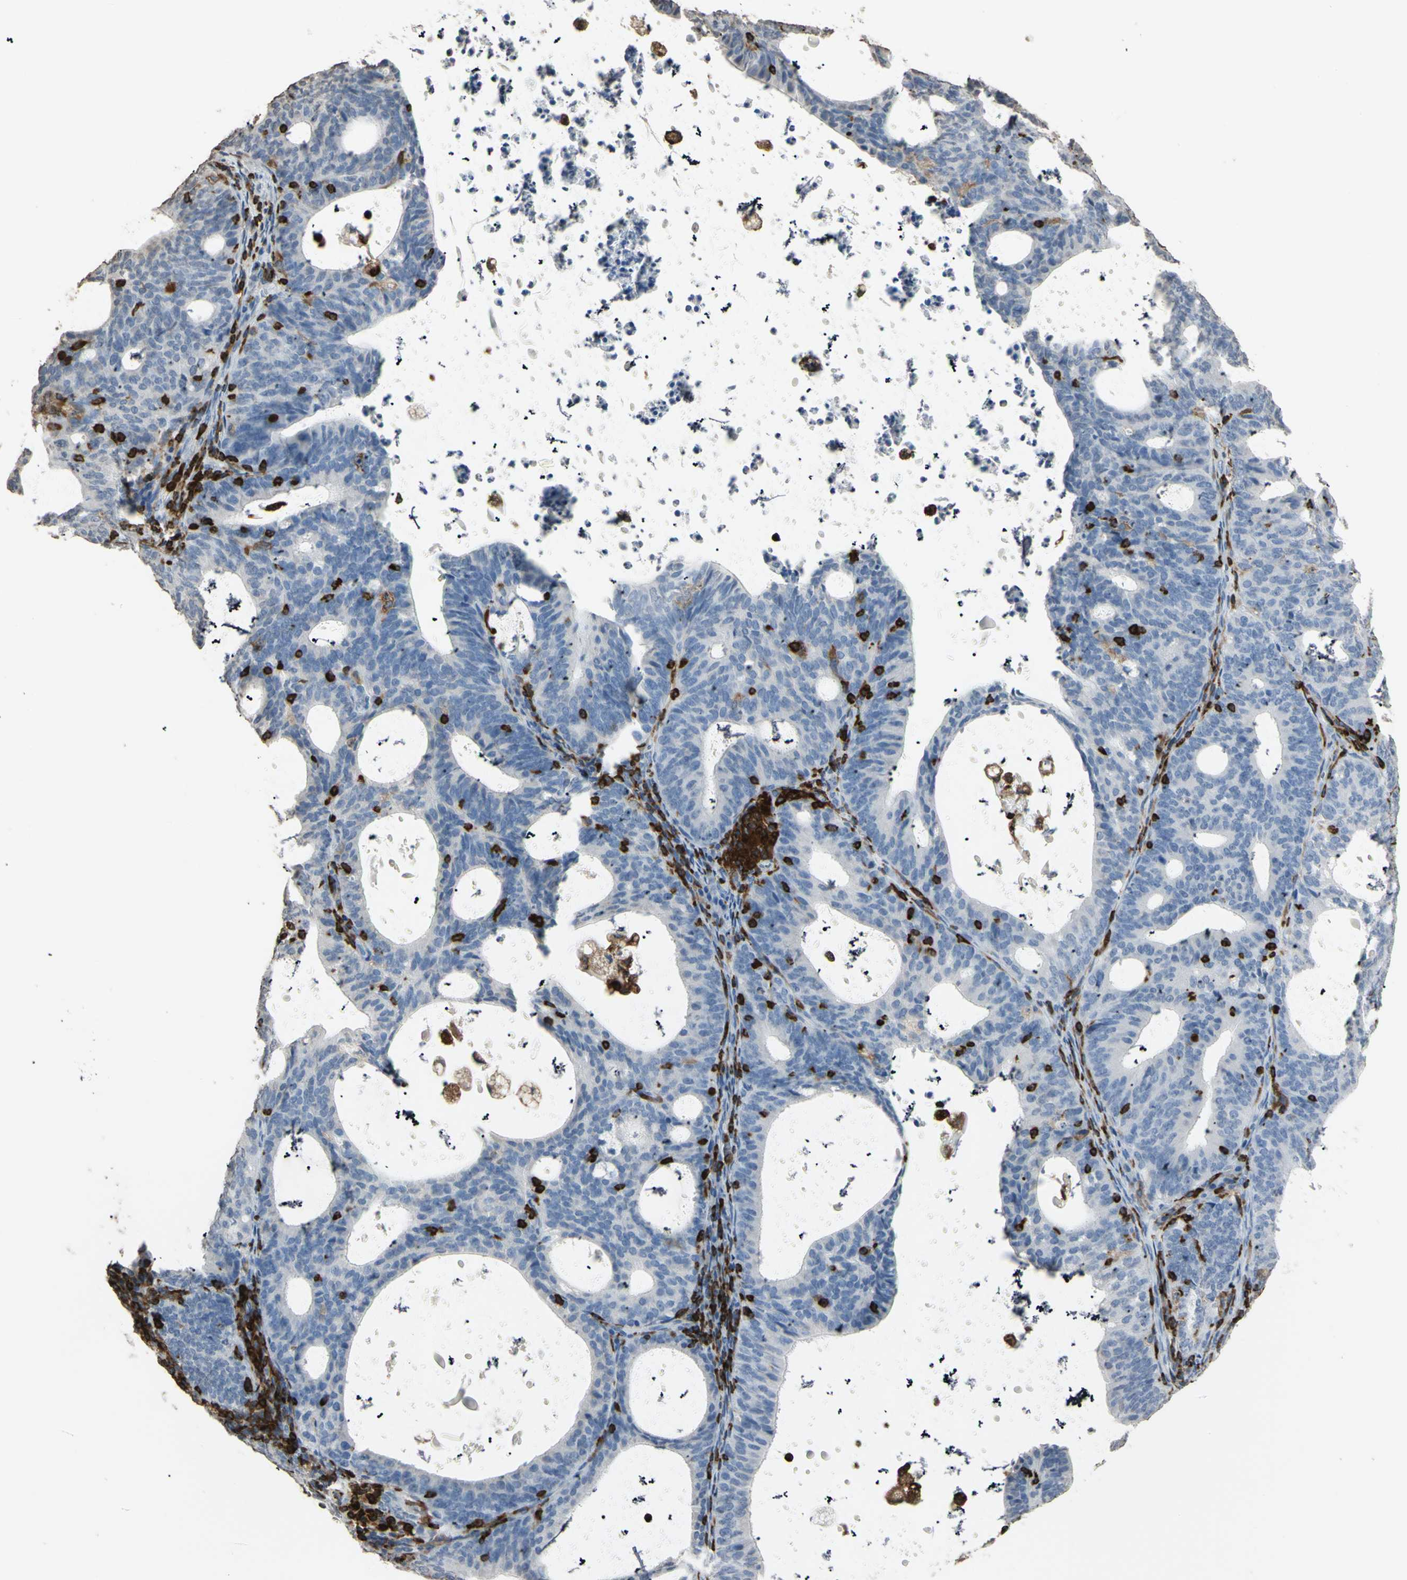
{"staining": {"intensity": "negative", "quantity": "none", "location": "none"}, "tissue": "endometrial cancer", "cell_type": "Tumor cells", "image_type": "cancer", "snomed": [{"axis": "morphology", "description": "Adenocarcinoma, NOS"}, {"axis": "topography", "description": "Uterus"}], "caption": "Immunohistochemistry photomicrograph of human adenocarcinoma (endometrial) stained for a protein (brown), which reveals no positivity in tumor cells.", "gene": "PSTPIP1", "patient": {"sex": "female", "age": 83}}